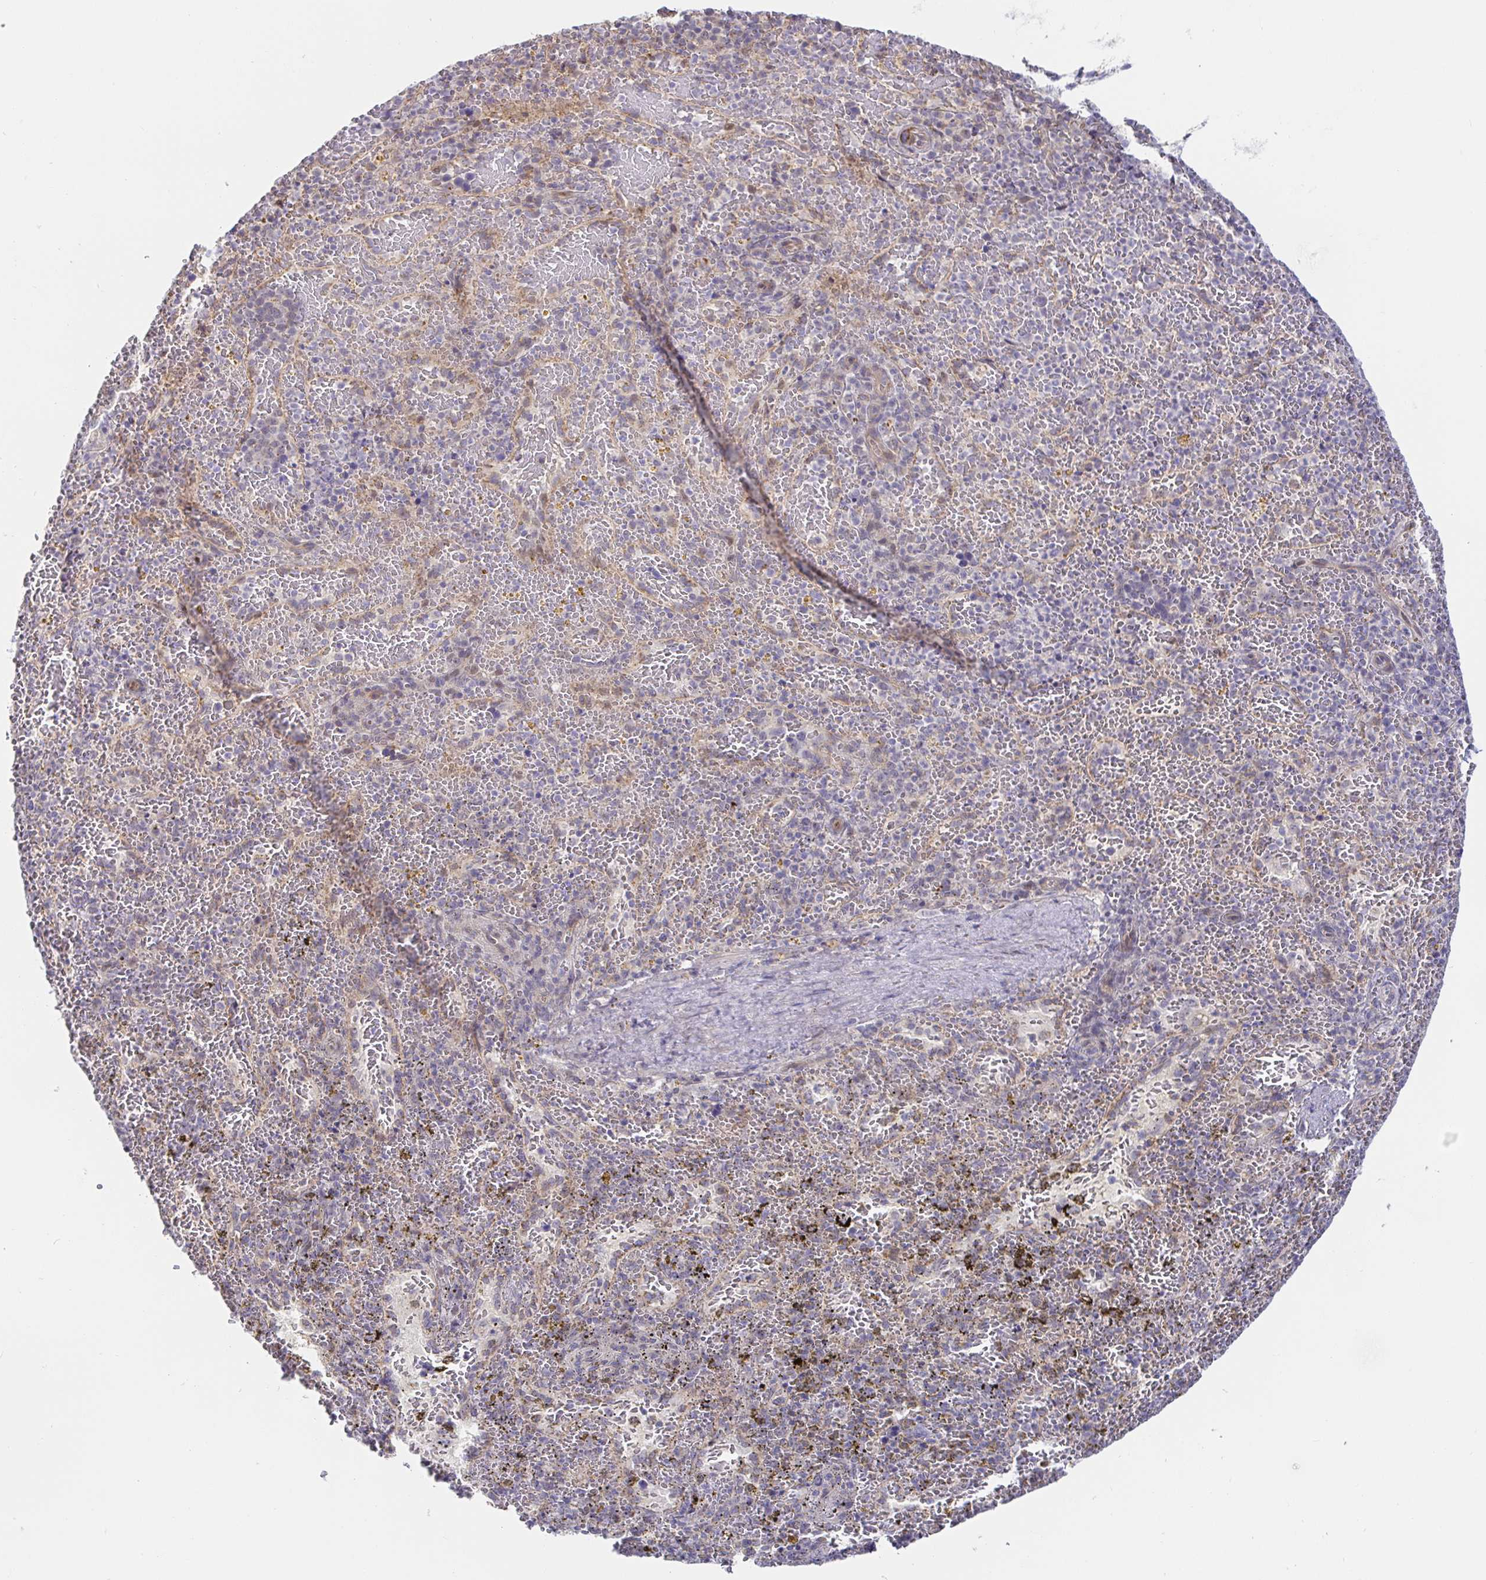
{"staining": {"intensity": "negative", "quantity": "none", "location": "none"}, "tissue": "spleen", "cell_type": "Cells in red pulp", "image_type": "normal", "snomed": [{"axis": "morphology", "description": "Normal tissue, NOS"}, {"axis": "topography", "description": "Spleen"}], "caption": "The IHC micrograph has no significant expression in cells in red pulp of spleen.", "gene": "CIT", "patient": {"sex": "female", "age": 50}}